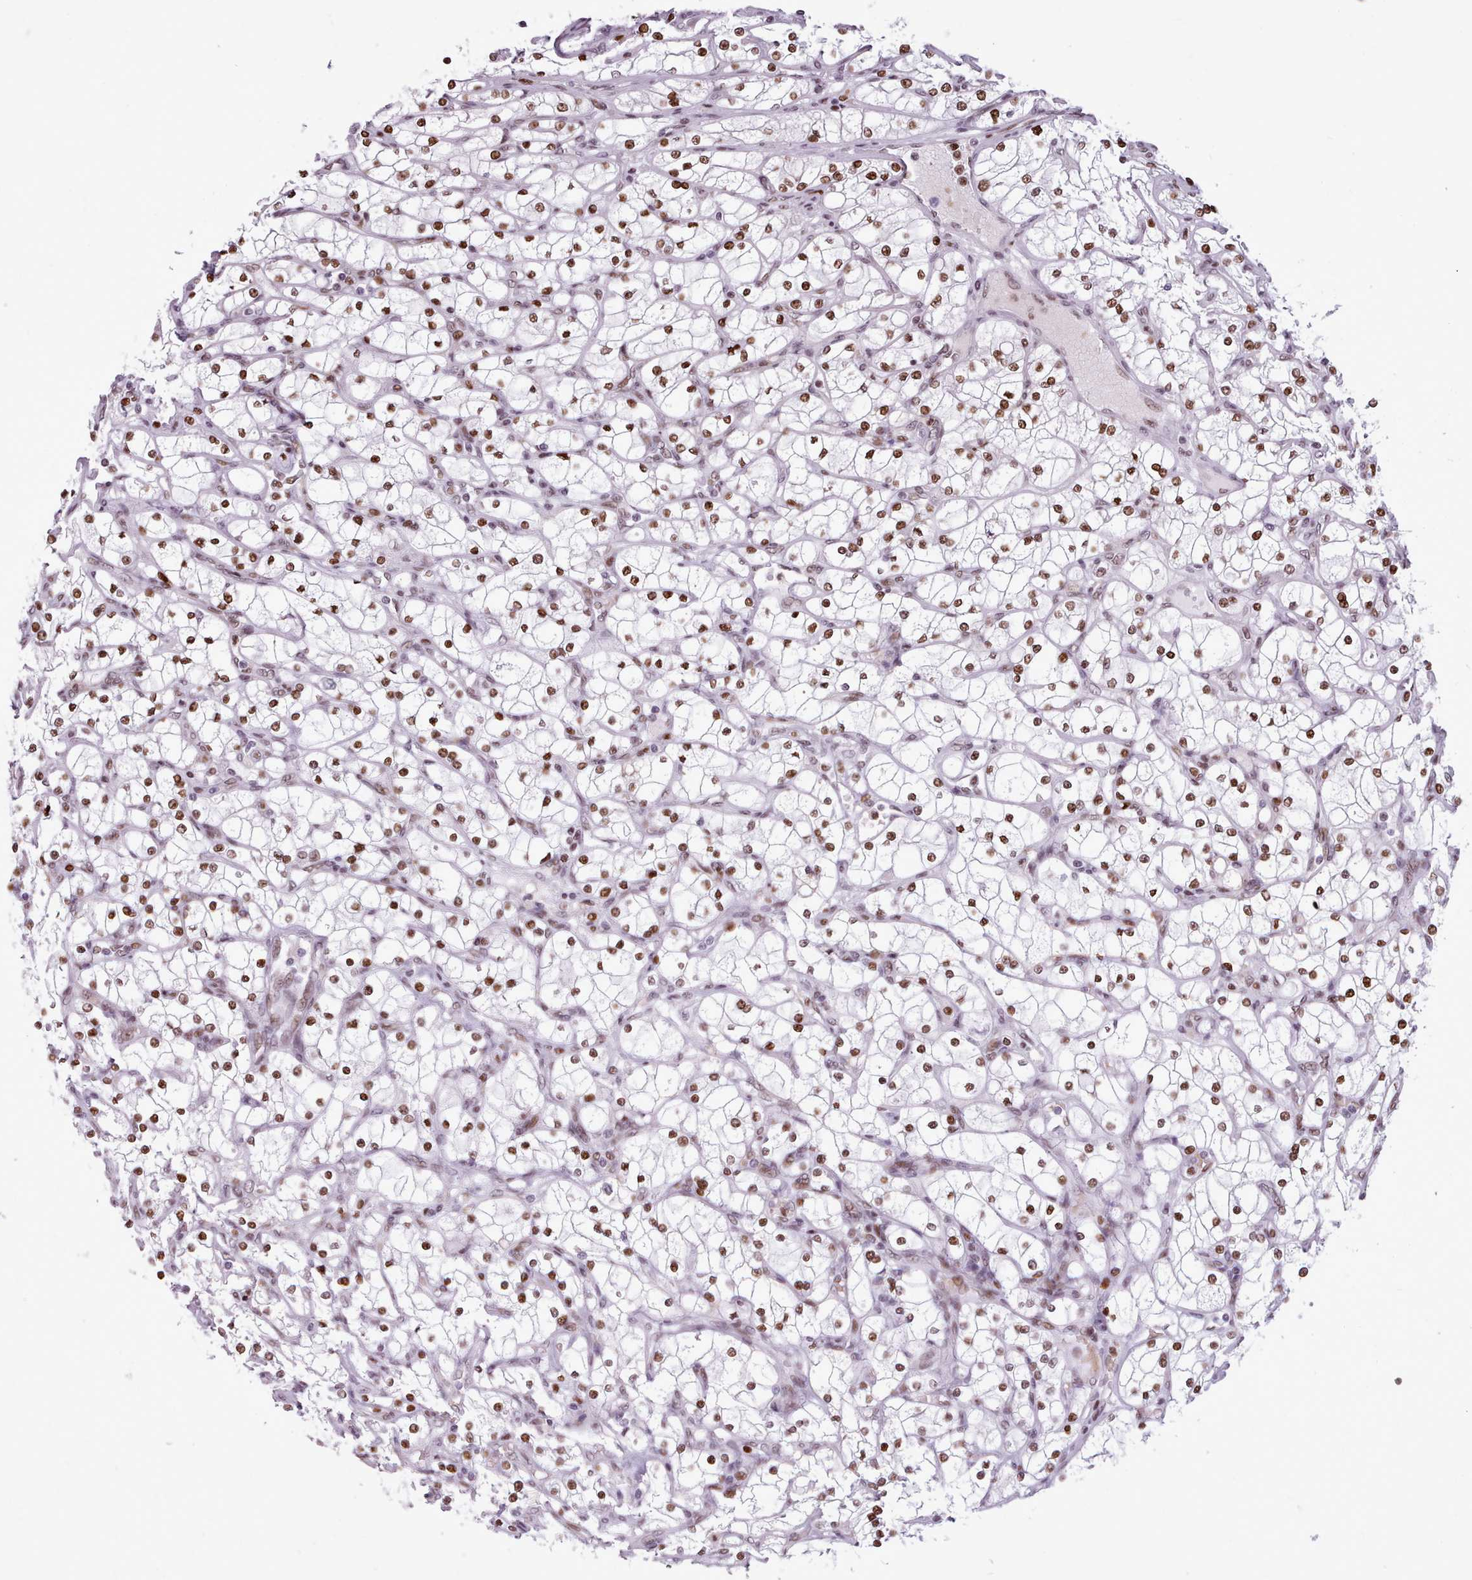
{"staining": {"intensity": "moderate", "quantity": "25%-75%", "location": "nuclear"}, "tissue": "renal cancer", "cell_type": "Tumor cells", "image_type": "cancer", "snomed": [{"axis": "morphology", "description": "Adenocarcinoma, NOS"}, {"axis": "topography", "description": "Kidney"}], "caption": "Human renal adenocarcinoma stained for a protein (brown) demonstrates moderate nuclear positive staining in approximately 25%-75% of tumor cells.", "gene": "SRSF4", "patient": {"sex": "male", "age": 80}}